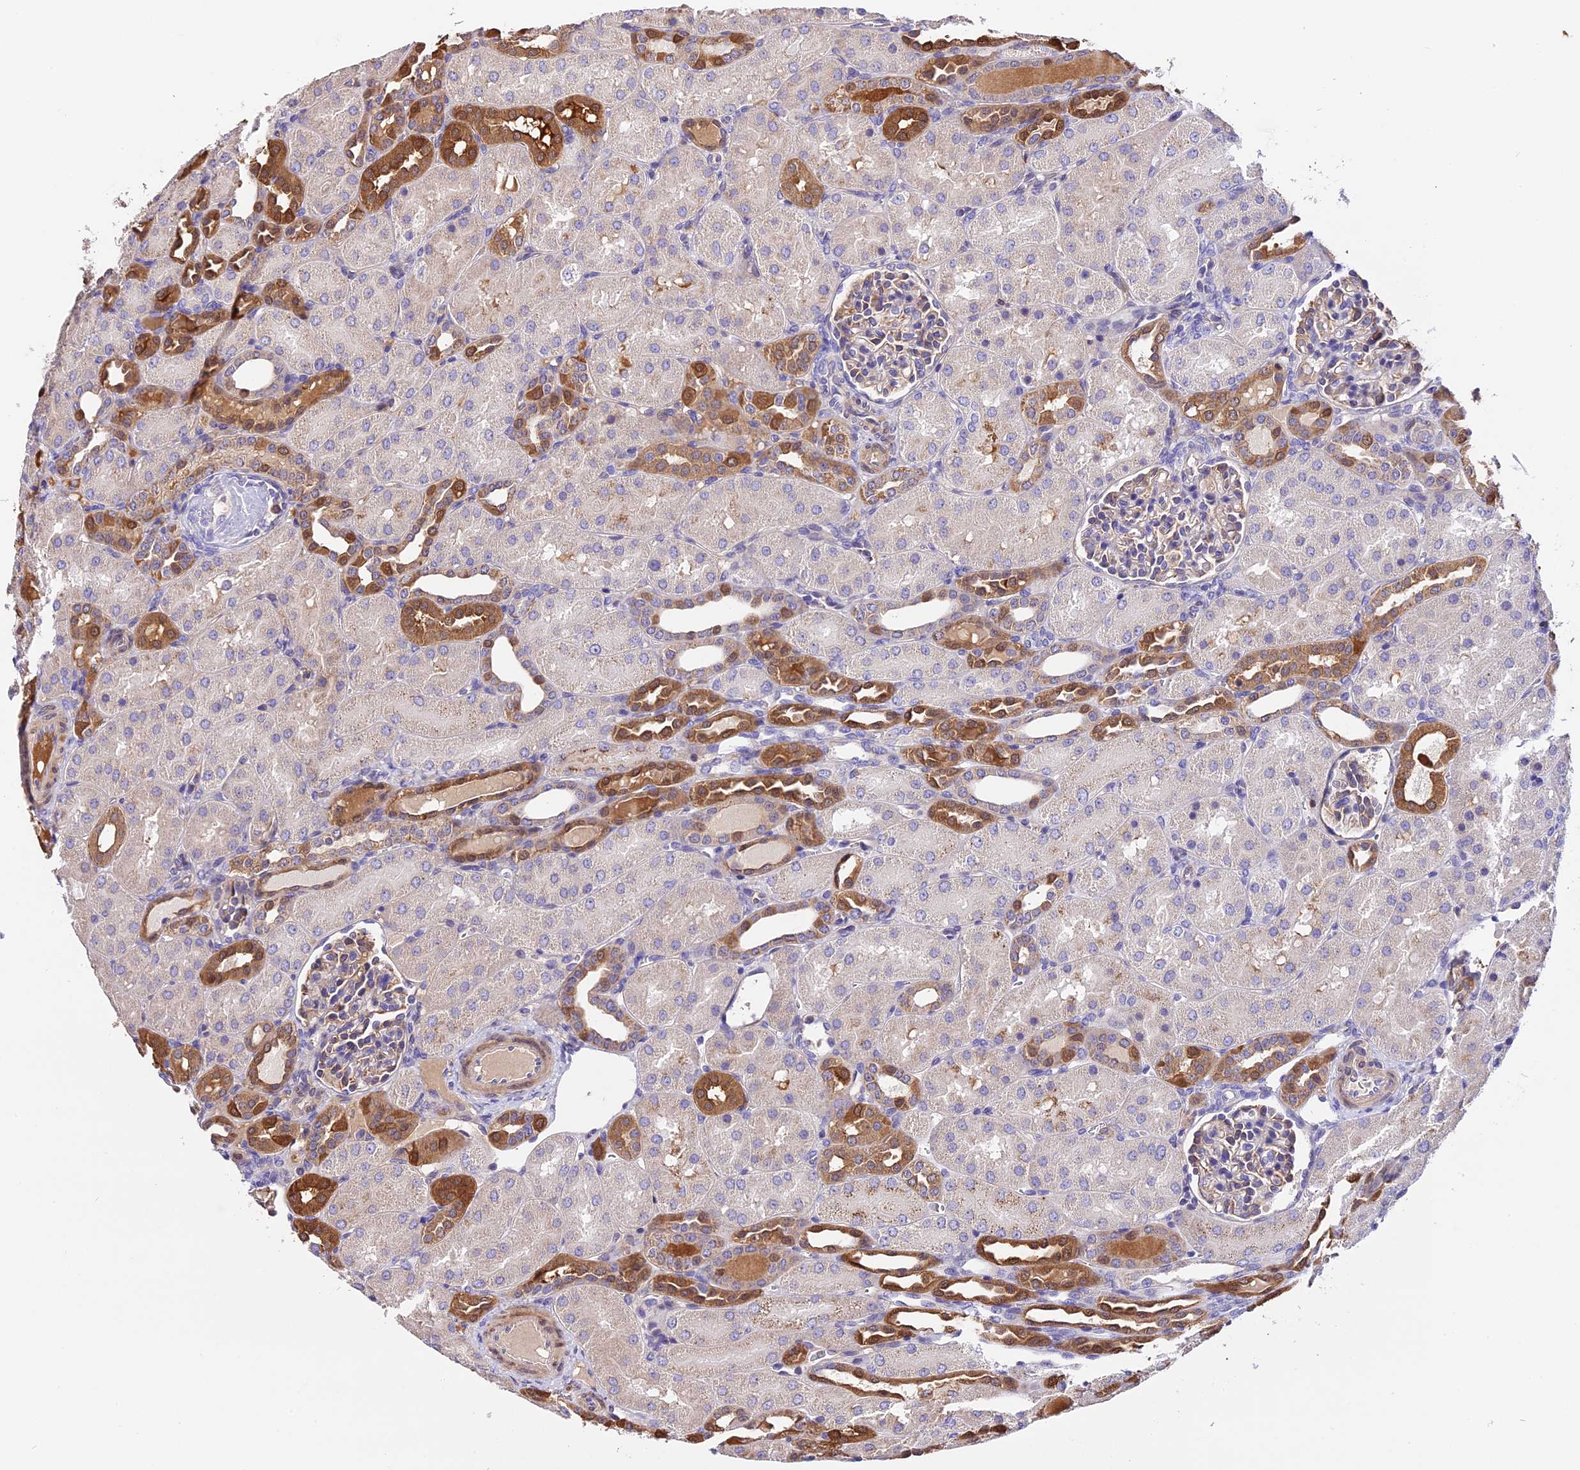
{"staining": {"intensity": "weak", "quantity": "<25%", "location": "cytoplasmic/membranous"}, "tissue": "kidney", "cell_type": "Cells in glomeruli", "image_type": "normal", "snomed": [{"axis": "morphology", "description": "Normal tissue, NOS"}, {"axis": "topography", "description": "Kidney"}], "caption": "IHC photomicrograph of normal kidney stained for a protein (brown), which shows no staining in cells in glomeruli. Nuclei are stained in blue.", "gene": "MAP3K7CL", "patient": {"sex": "male", "age": 1}}